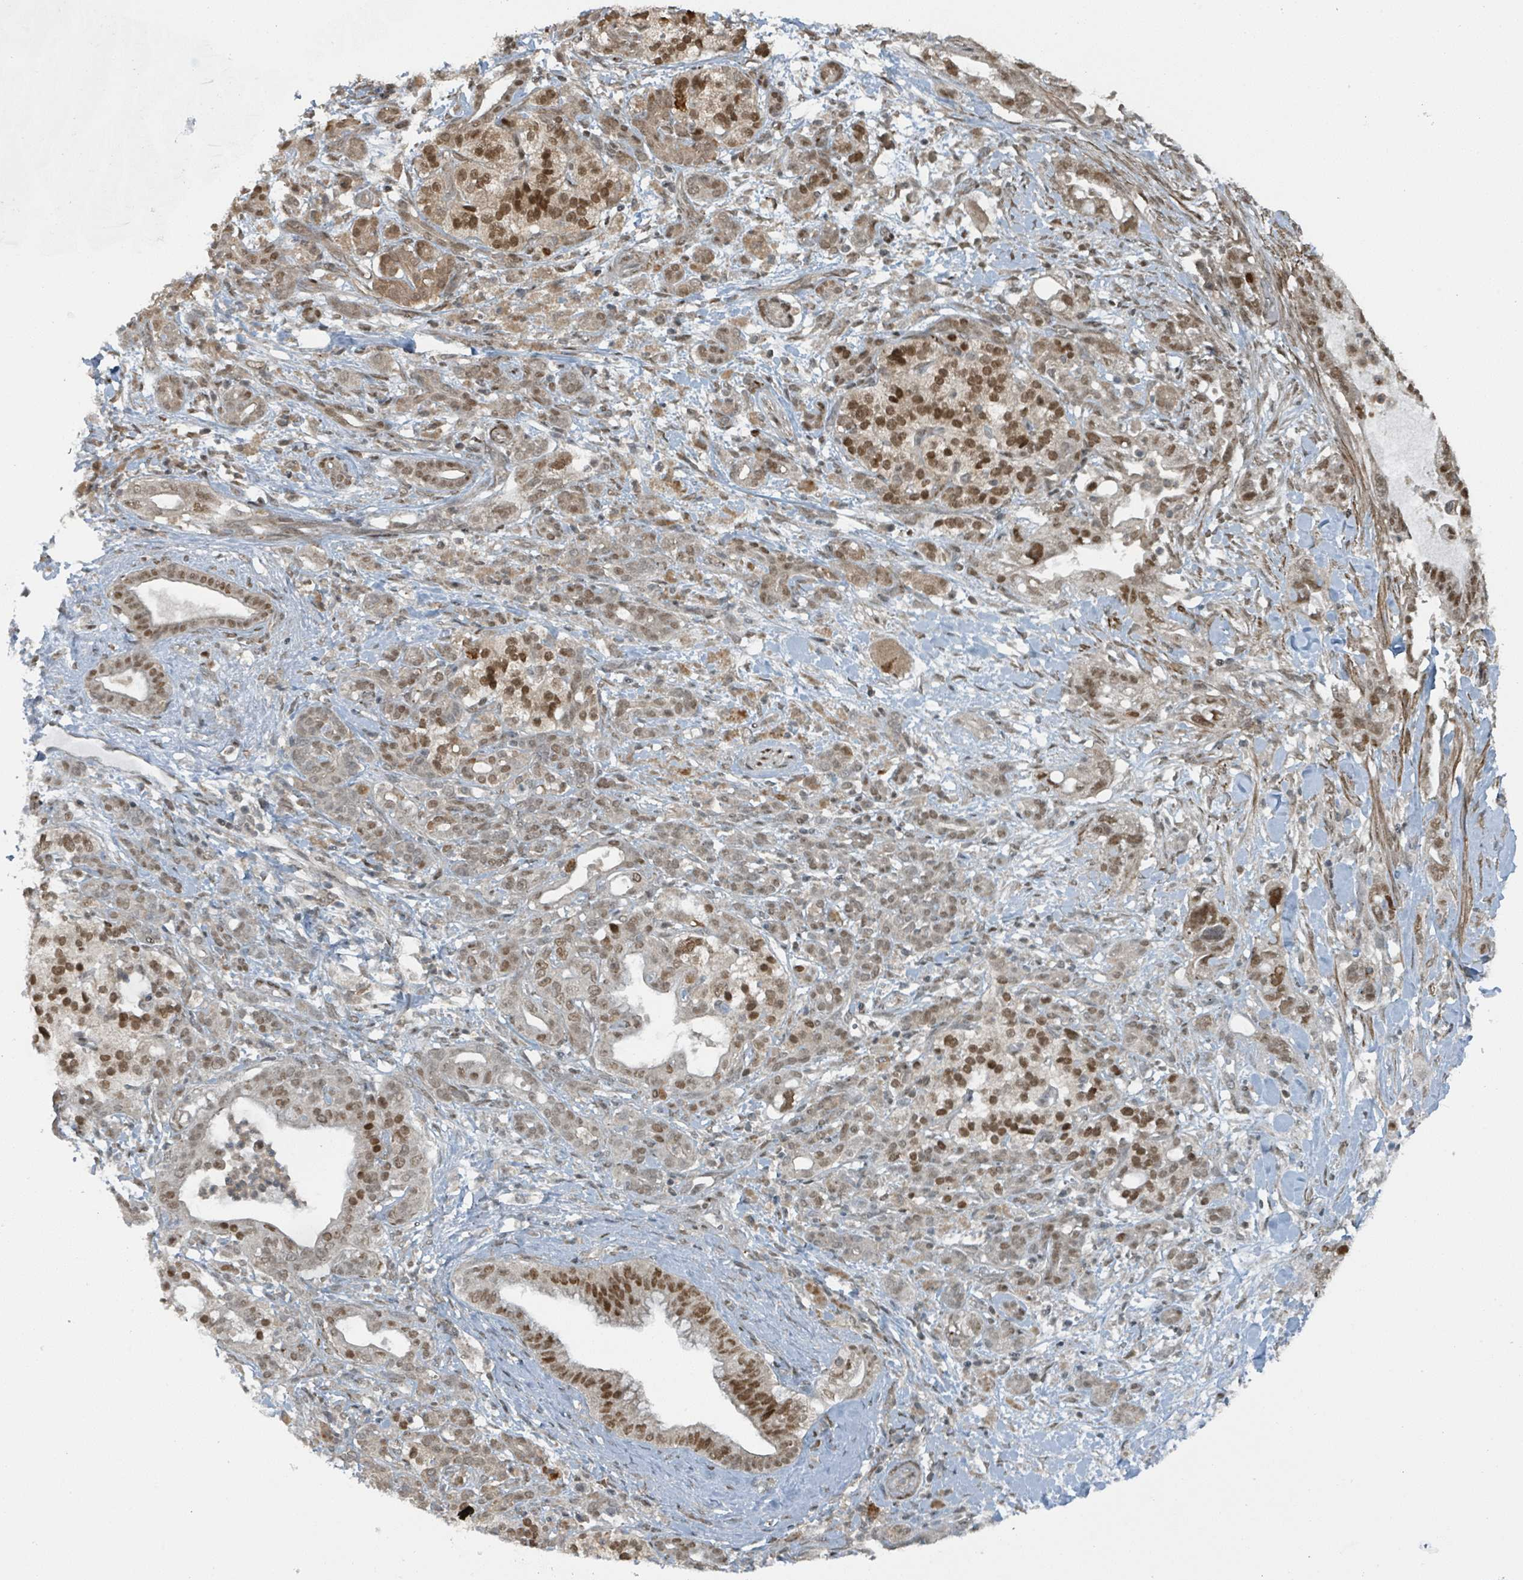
{"staining": {"intensity": "moderate", "quantity": ">75%", "location": "nuclear"}, "tissue": "pancreatic cancer", "cell_type": "Tumor cells", "image_type": "cancer", "snomed": [{"axis": "morphology", "description": "Adenocarcinoma, NOS"}, {"axis": "topography", "description": "Pancreas"}], "caption": "An image of pancreatic cancer (adenocarcinoma) stained for a protein reveals moderate nuclear brown staining in tumor cells. (DAB (3,3'-diaminobenzidine) IHC, brown staining for protein, blue staining for nuclei).", "gene": "PHIP", "patient": {"sex": "male", "age": 44}}